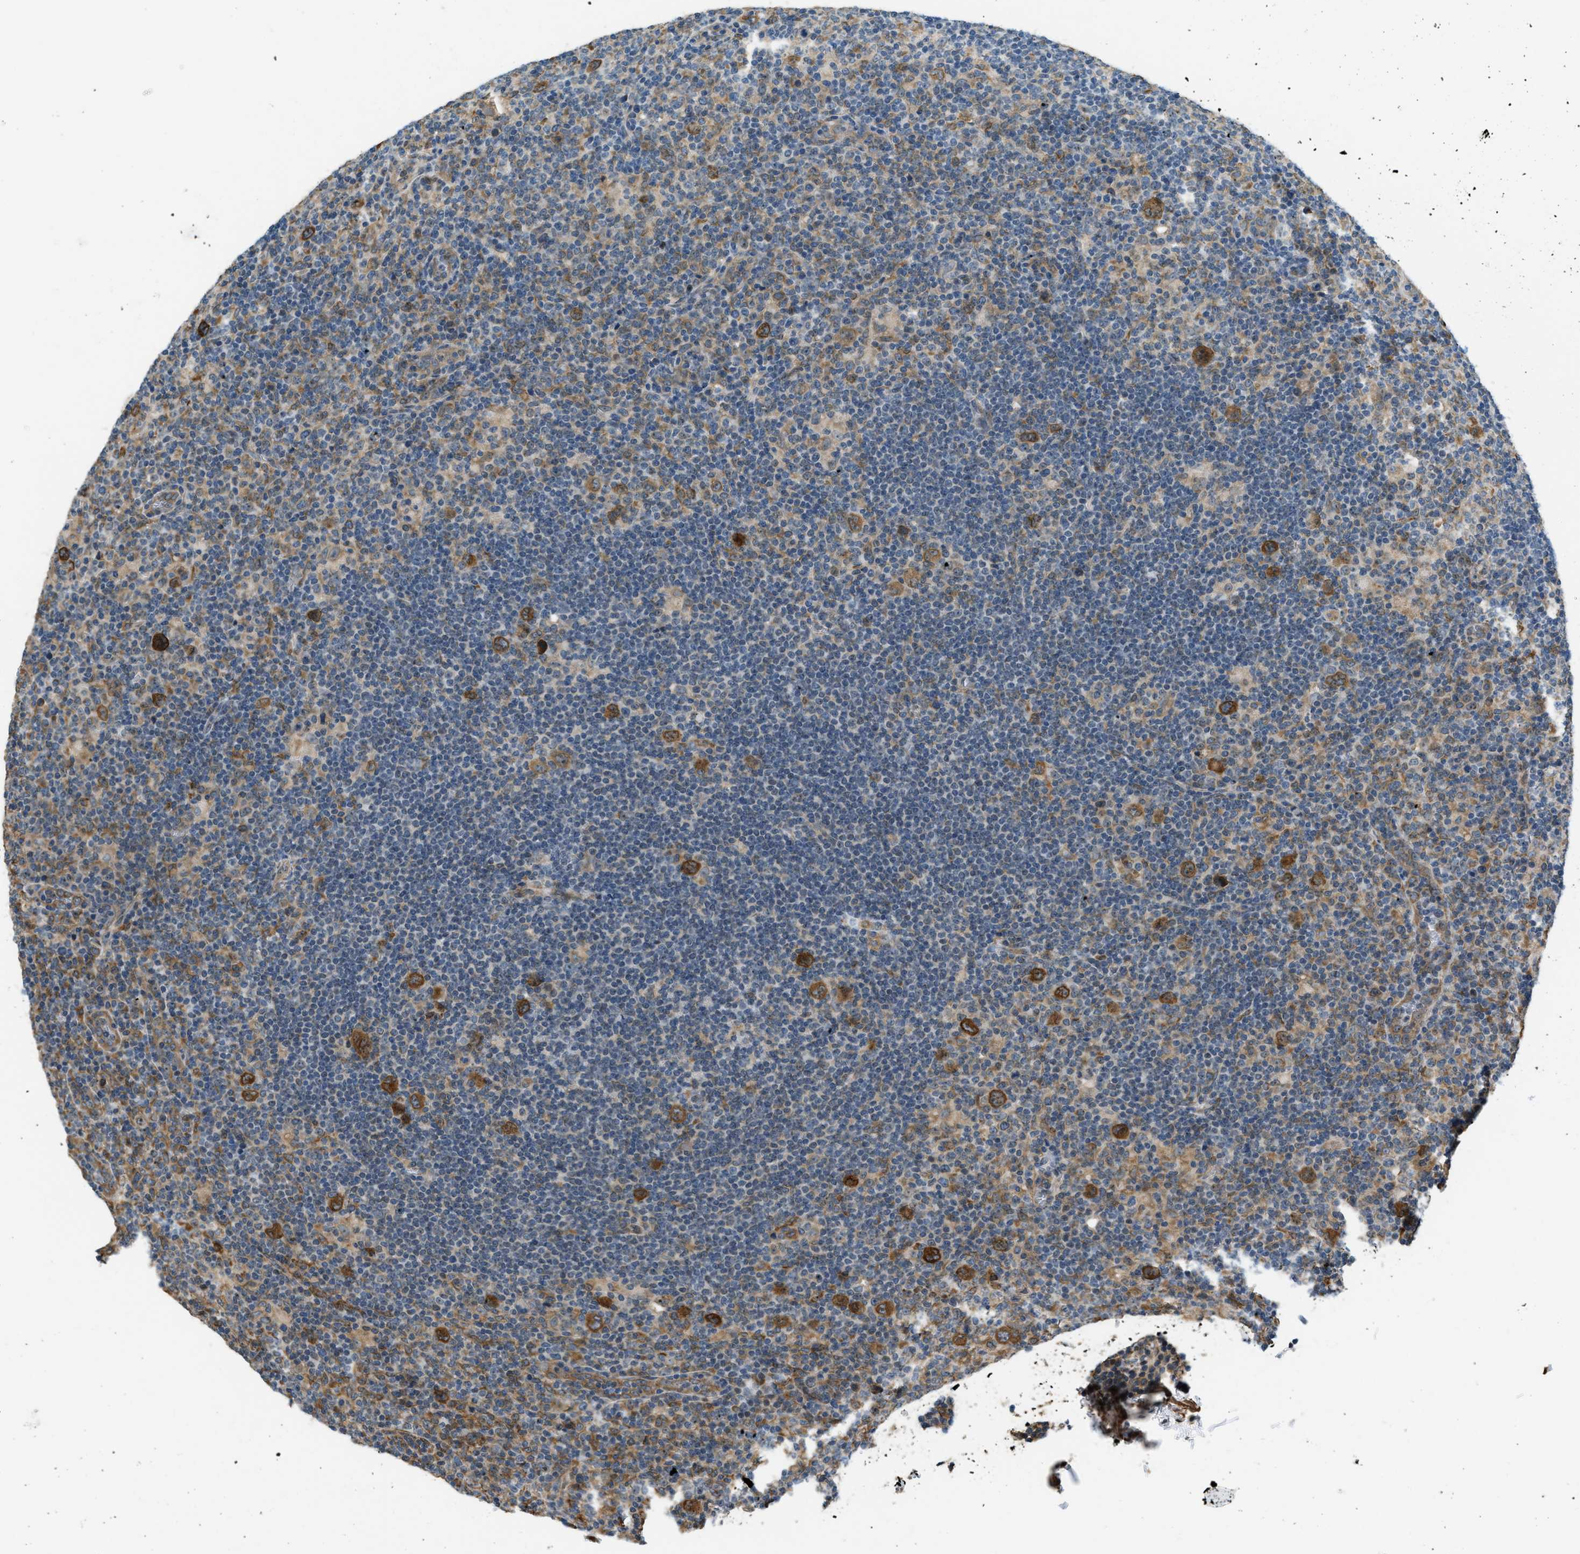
{"staining": {"intensity": "strong", "quantity": ">75%", "location": "cytoplasmic/membranous"}, "tissue": "lymphoma", "cell_type": "Tumor cells", "image_type": "cancer", "snomed": [{"axis": "morphology", "description": "Hodgkin's disease, NOS"}, {"axis": "topography", "description": "Lymph node"}], "caption": "Lymphoma was stained to show a protein in brown. There is high levels of strong cytoplasmic/membranous expression in approximately >75% of tumor cells.", "gene": "OS9", "patient": {"sex": "female", "age": 57}}